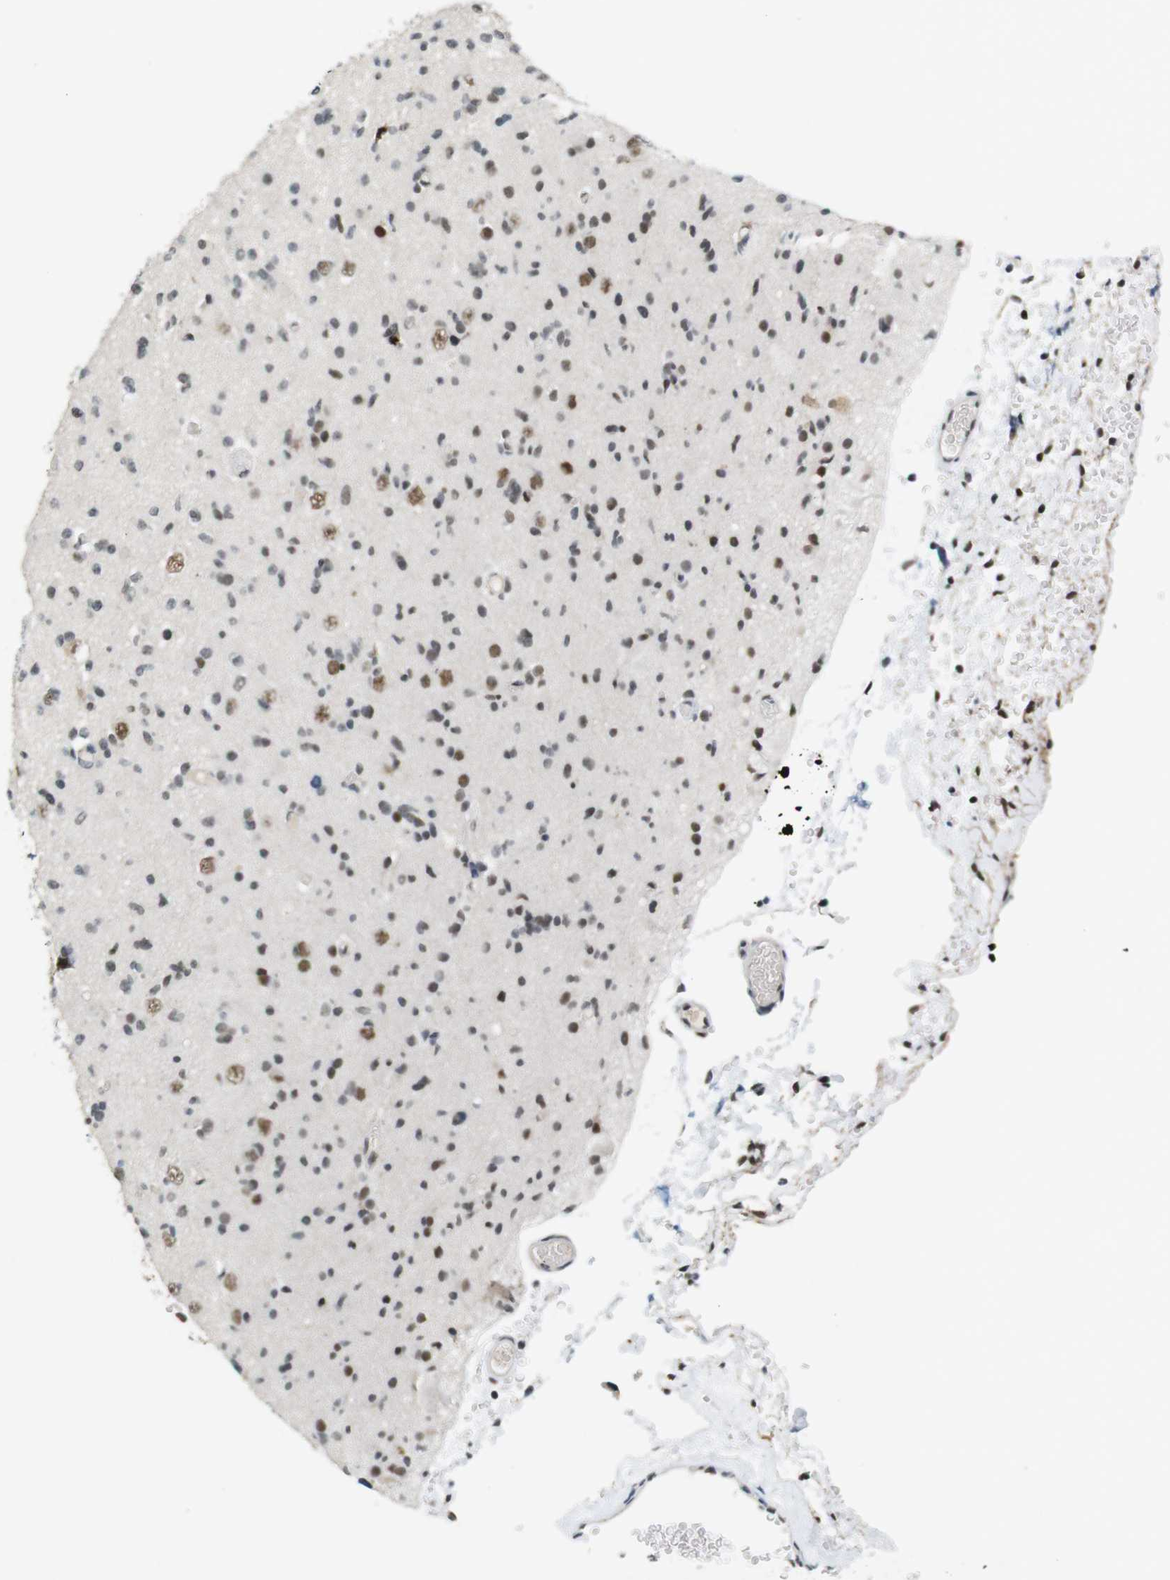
{"staining": {"intensity": "moderate", "quantity": ">75%", "location": "nuclear"}, "tissue": "glioma", "cell_type": "Tumor cells", "image_type": "cancer", "snomed": [{"axis": "morphology", "description": "Glioma, malignant, Low grade"}, {"axis": "topography", "description": "Brain"}], "caption": "The immunohistochemical stain highlights moderate nuclear staining in tumor cells of glioma tissue. The protein of interest is shown in brown color, while the nuclei are stained blue.", "gene": "RNF38", "patient": {"sex": "female", "age": 22}}